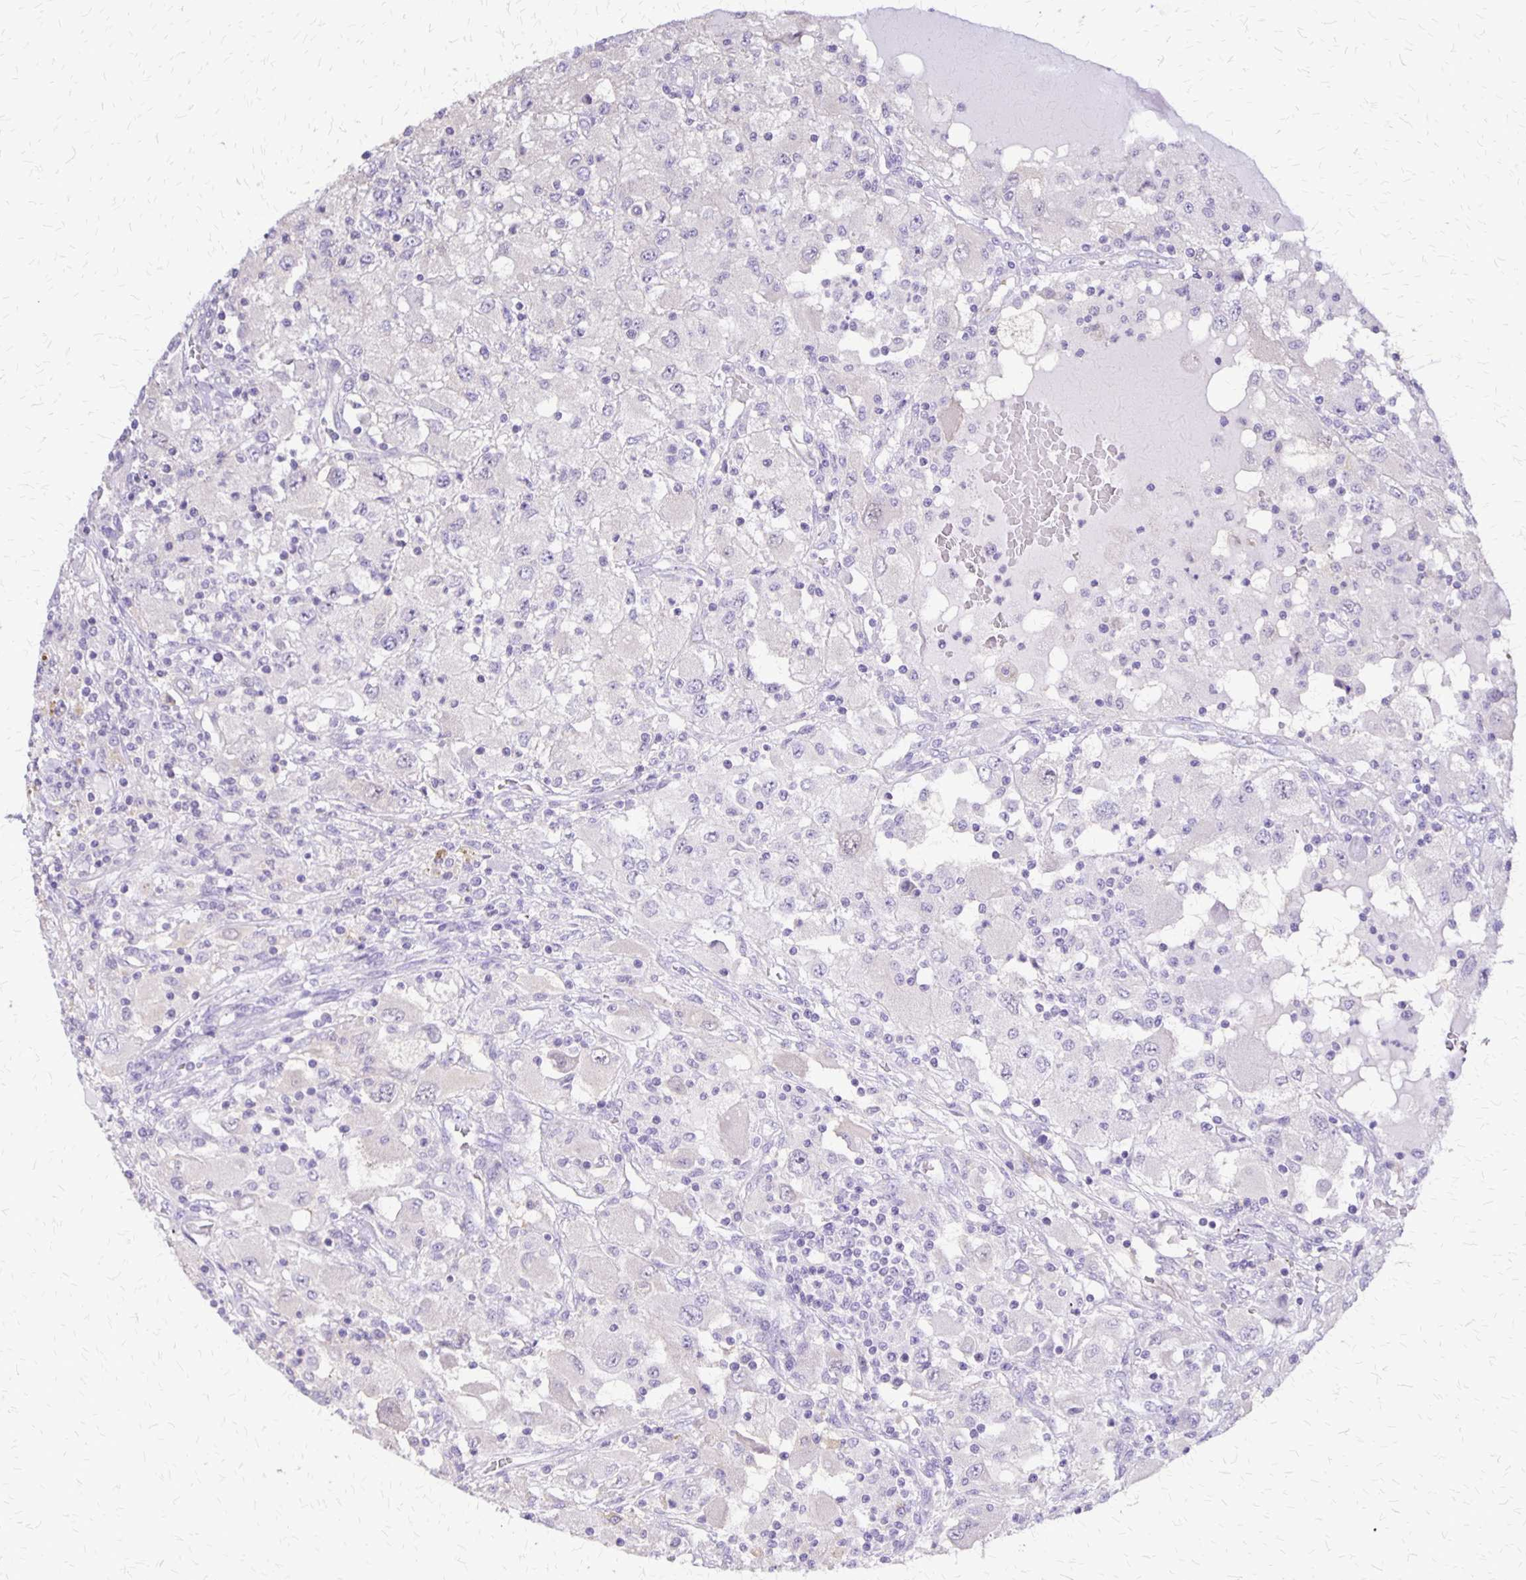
{"staining": {"intensity": "negative", "quantity": "none", "location": "none"}, "tissue": "renal cancer", "cell_type": "Tumor cells", "image_type": "cancer", "snomed": [{"axis": "morphology", "description": "Adenocarcinoma, NOS"}, {"axis": "topography", "description": "Kidney"}], "caption": "An immunohistochemistry photomicrograph of adenocarcinoma (renal) is shown. There is no staining in tumor cells of adenocarcinoma (renal). (DAB IHC visualized using brightfield microscopy, high magnification).", "gene": "SI", "patient": {"sex": "female", "age": 67}}